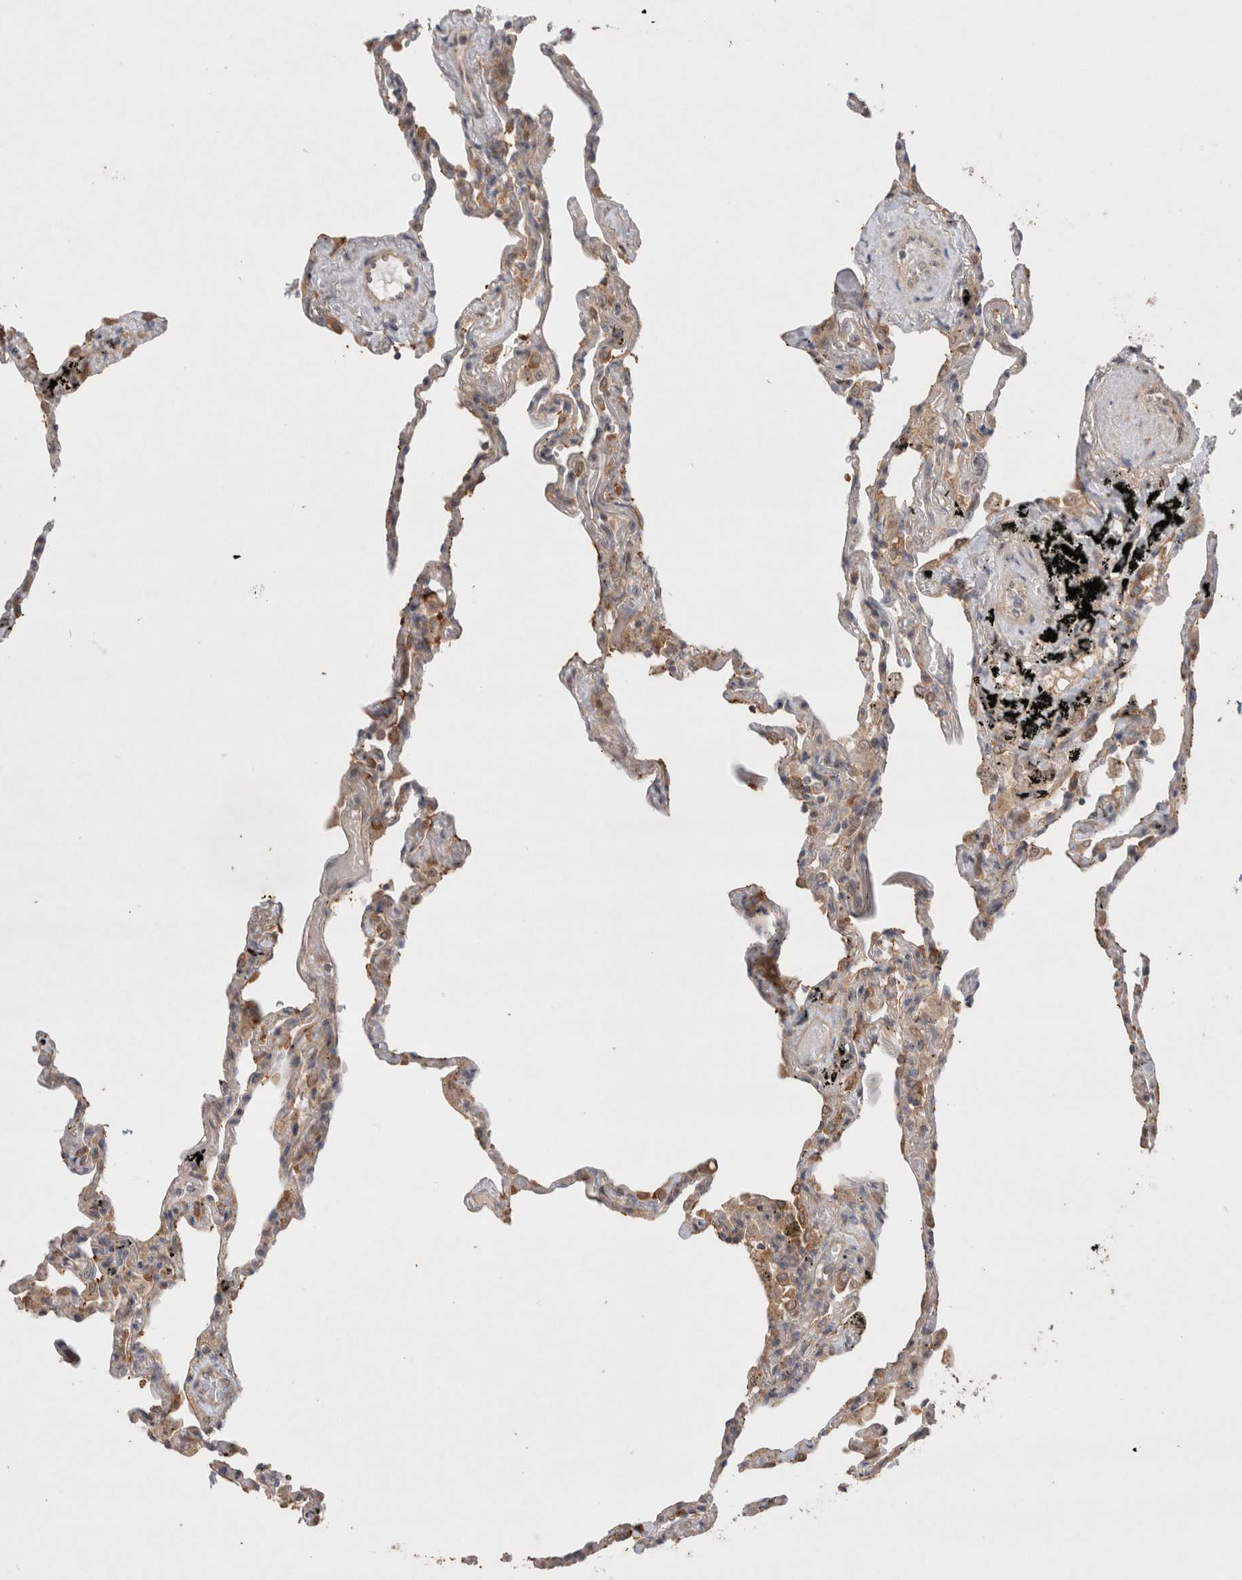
{"staining": {"intensity": "moderate", "quantity": "<25%", "location": "cytoplasmic/membranous"}, "tissue": "lung", "cell_type": "Alveolar cells", "image_type": "normal", "snomed": [{"axis": "morphology", "description": "Normal tissue, NOS"}, {"axis": "topography", "description": "Lung"}], "caption": "Lung stained with immunohistochemistry demonstrates moderate cytoplasmic/membranous staining in approximately <25% of alveolar cells.", "gene": "SLC29A1", "patient": {"sex": "male", "age": 59}}